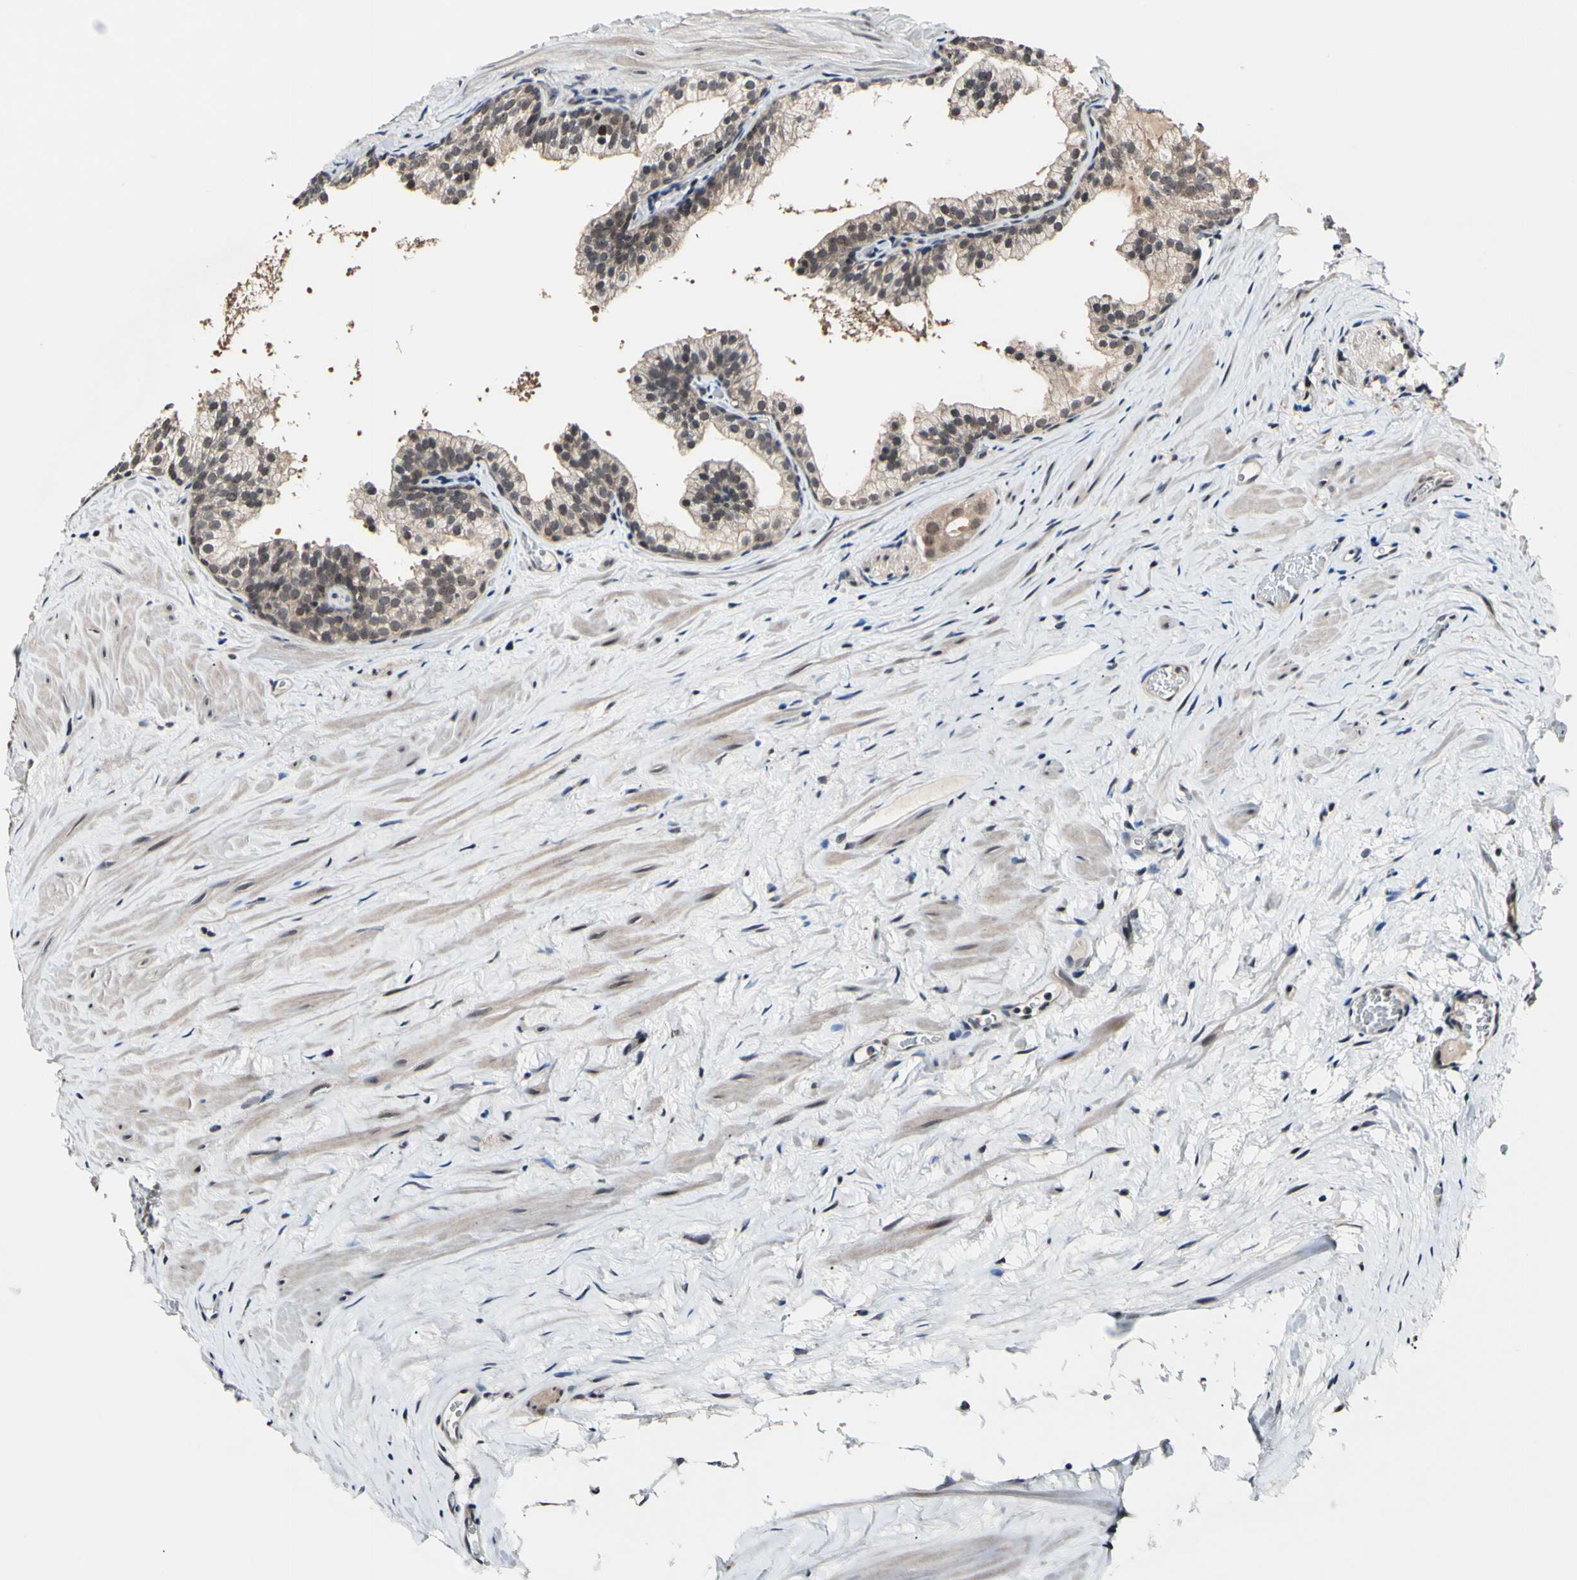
{"staining": {"intensity": "weak", "quantity": ">75%", "location": "cytoplasmic/membranous,nuclear"}, "tissue": "prostate cancer", "cell_type": "Tumor cells", "image_type": "cancer", "snomed": [{"axis": "morphology", "description": "Adenocarcinoma, Low grade"}, {"axis": "topography", "description": "Prostate"}], "caption": "DAB immunohistochemical staining of adenocarcinoma (low-grade) (prostate) shows weak cytoplasmic/membranous and nuclear protein positivity in approximately >75% of tumor cells.", "gene": "PSMD10", "patient": {"sex": "male", "age": 59}}